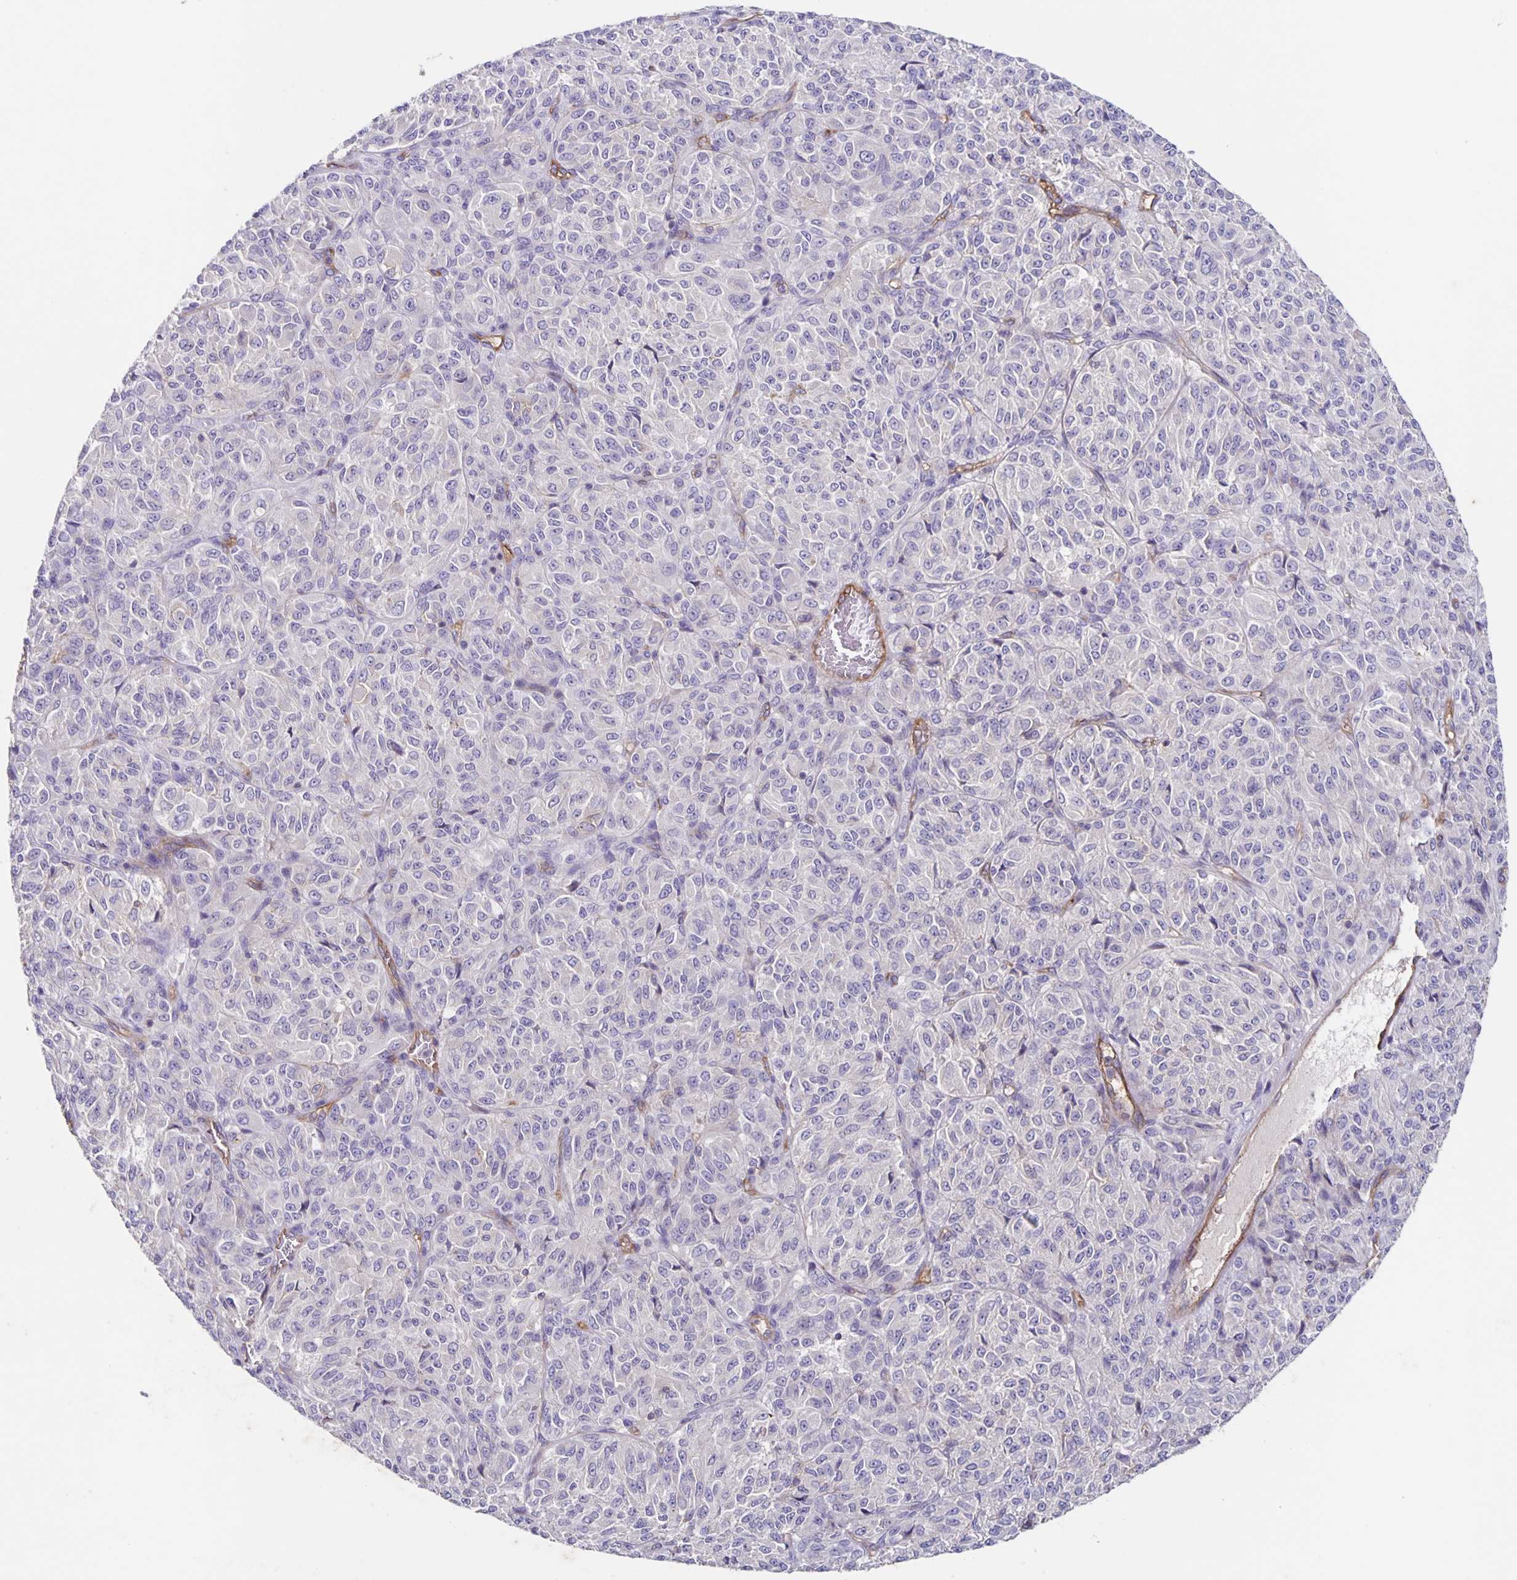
{"staining": {"intensity": "negative", "quantity": "none", "location": "none"}, "tissue": "melanoma", "cell_type": "Tumor cells", "image_type": "cancer", "snomed": [{"axis": "morphology", "description": "Malignant melanoma, Metastatic site"}, {"axis": "topography", "description": "Brain"}], "caption": "DAB immunohistochemical staining of human melanoma demonstrates no significant positivity in tumor cells.", "gene": "ITGA2", "patient": {"sex": "female", "age": 56}}